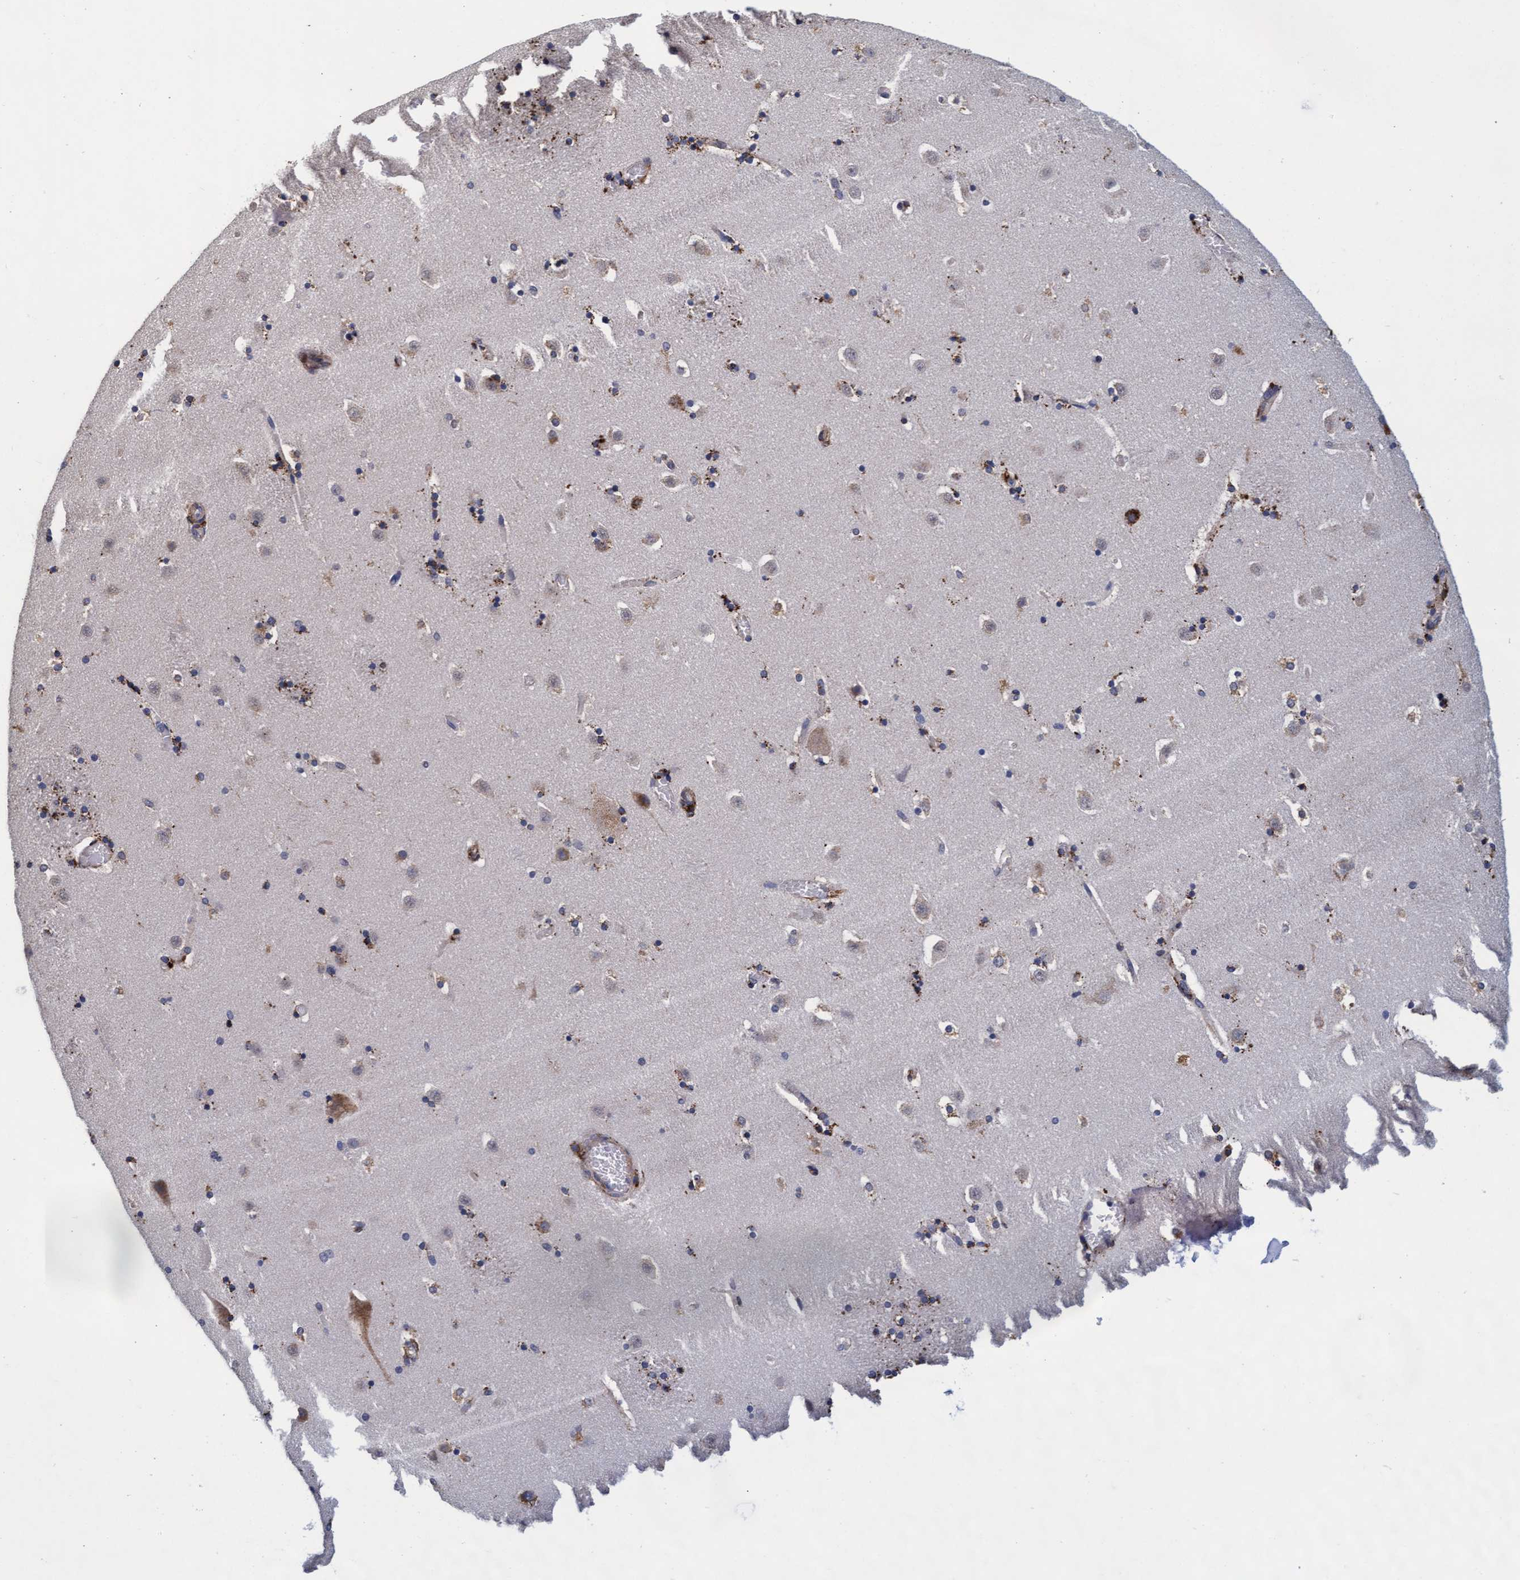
{"staining": {"intensity": "moderate", "quantity": ">75%", "location": "cytoplasmic/membranous"}, "tissue": "caudate", "cell_type": "Glial cells", "image_type": "normal", "snomed": [{"axis": "morphology", "description": "Normal tissue, NOS"}, {"axis": "topography", "description": "Lateral ventricle wall"}], "caption": "Protein positivity by immunohistochemistry shows moderate cytoplasmic/membranous expression in about >75% of glial cells in benign caudate.", "gene": "CPQ", "patient": {"sex": "male", "age": 45}}